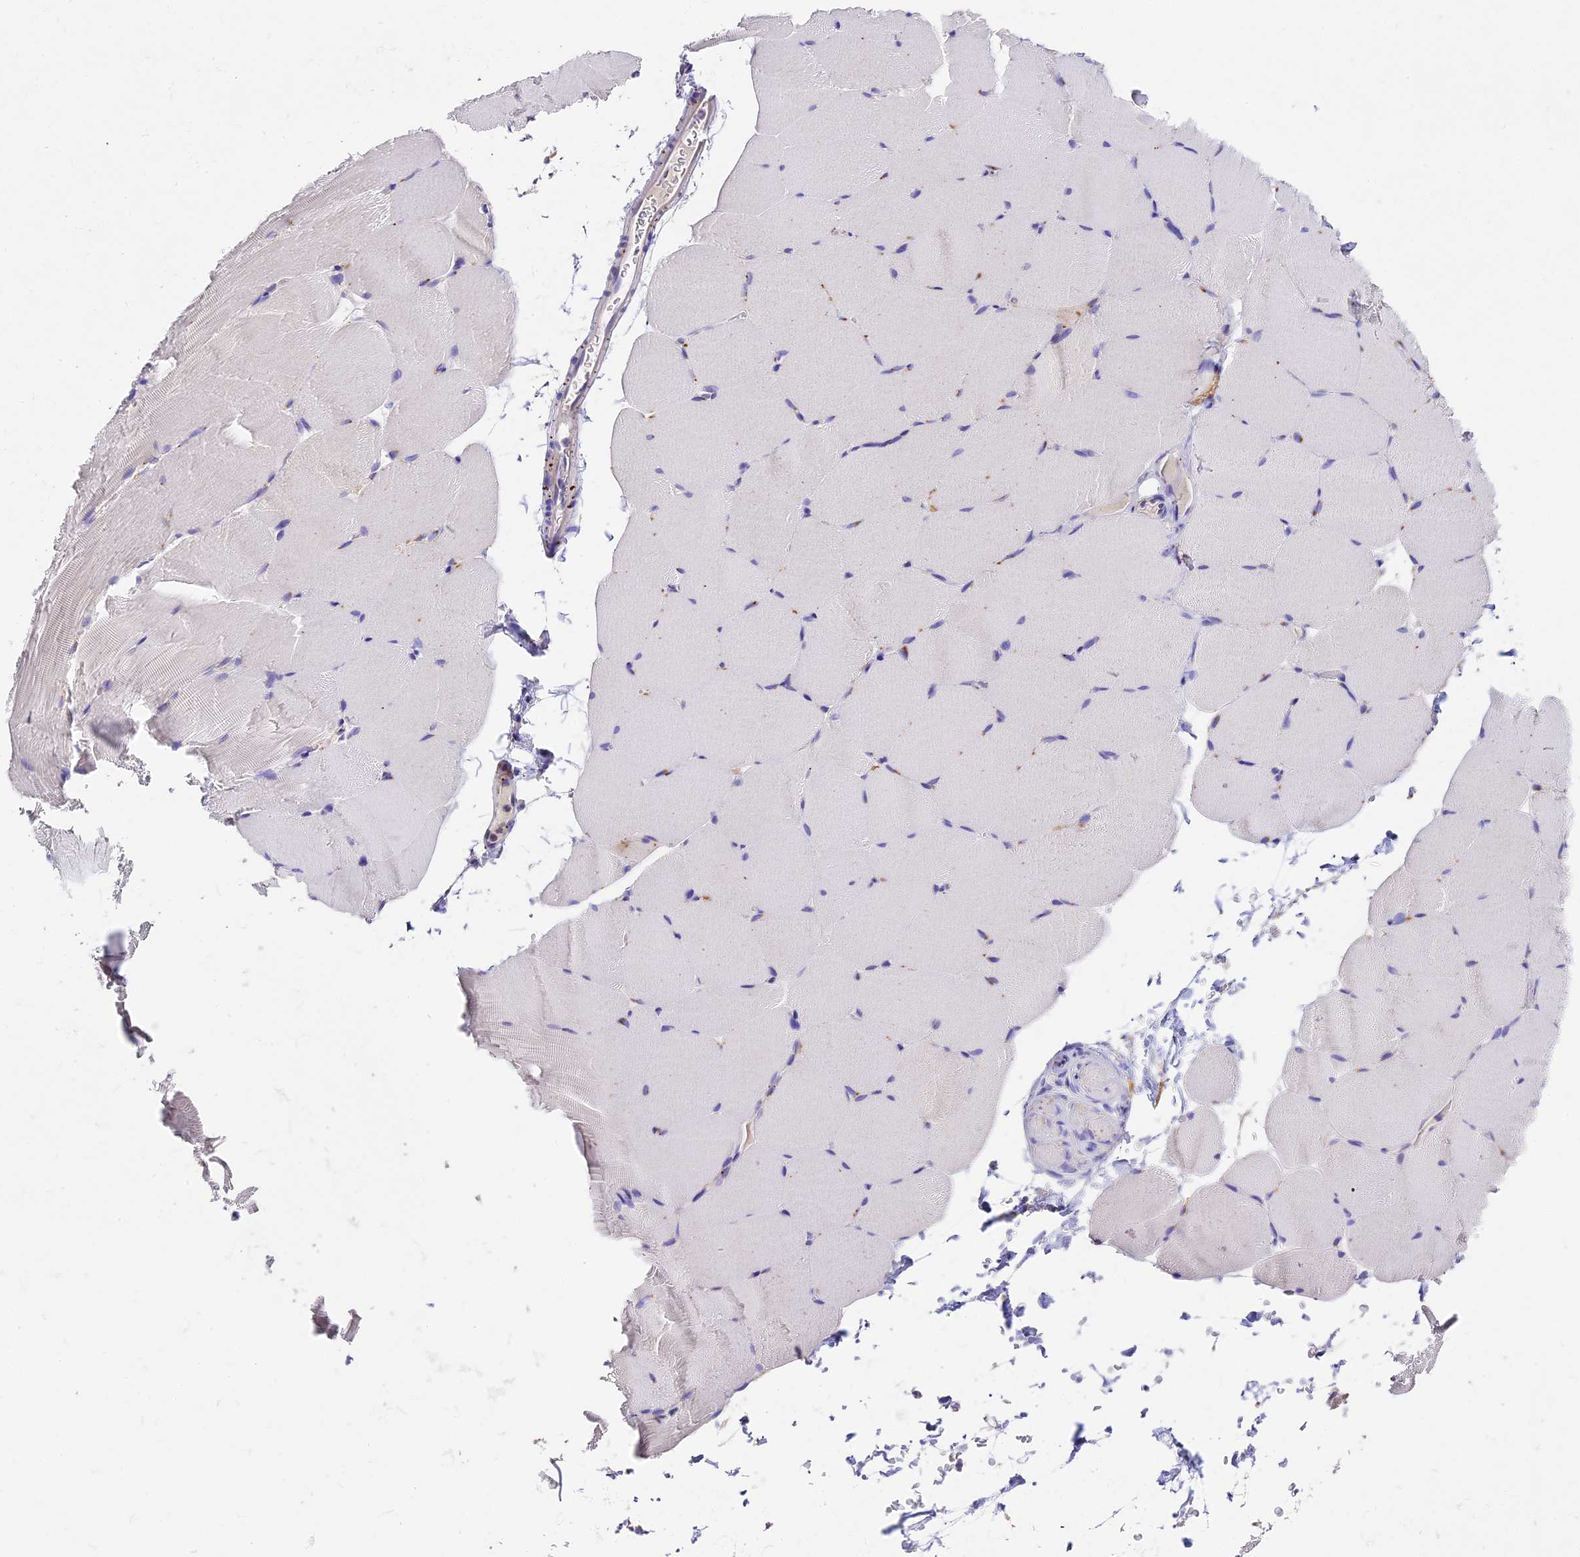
{"staining": {"intensity": "negative", "quantity": "none", "location": "none"}, "tissue": "skeletal muscle", "cell_type": "Myocytes", "image_type": "normal", "snomed": [{"axis": "morphology", "description": "Normal tissue, NOS"}, {"axis": "topography", "description": "Skeletal muscle"}, {"axis": "topography", "description": "Parathyroid gland"}], "caption": "Immunohistochemical staining of unremarkable human skeletal muscle displays no significant positivity in myocytes.", "gene": "LYPD6", "patient": {"sex": "female", "age": 37}}